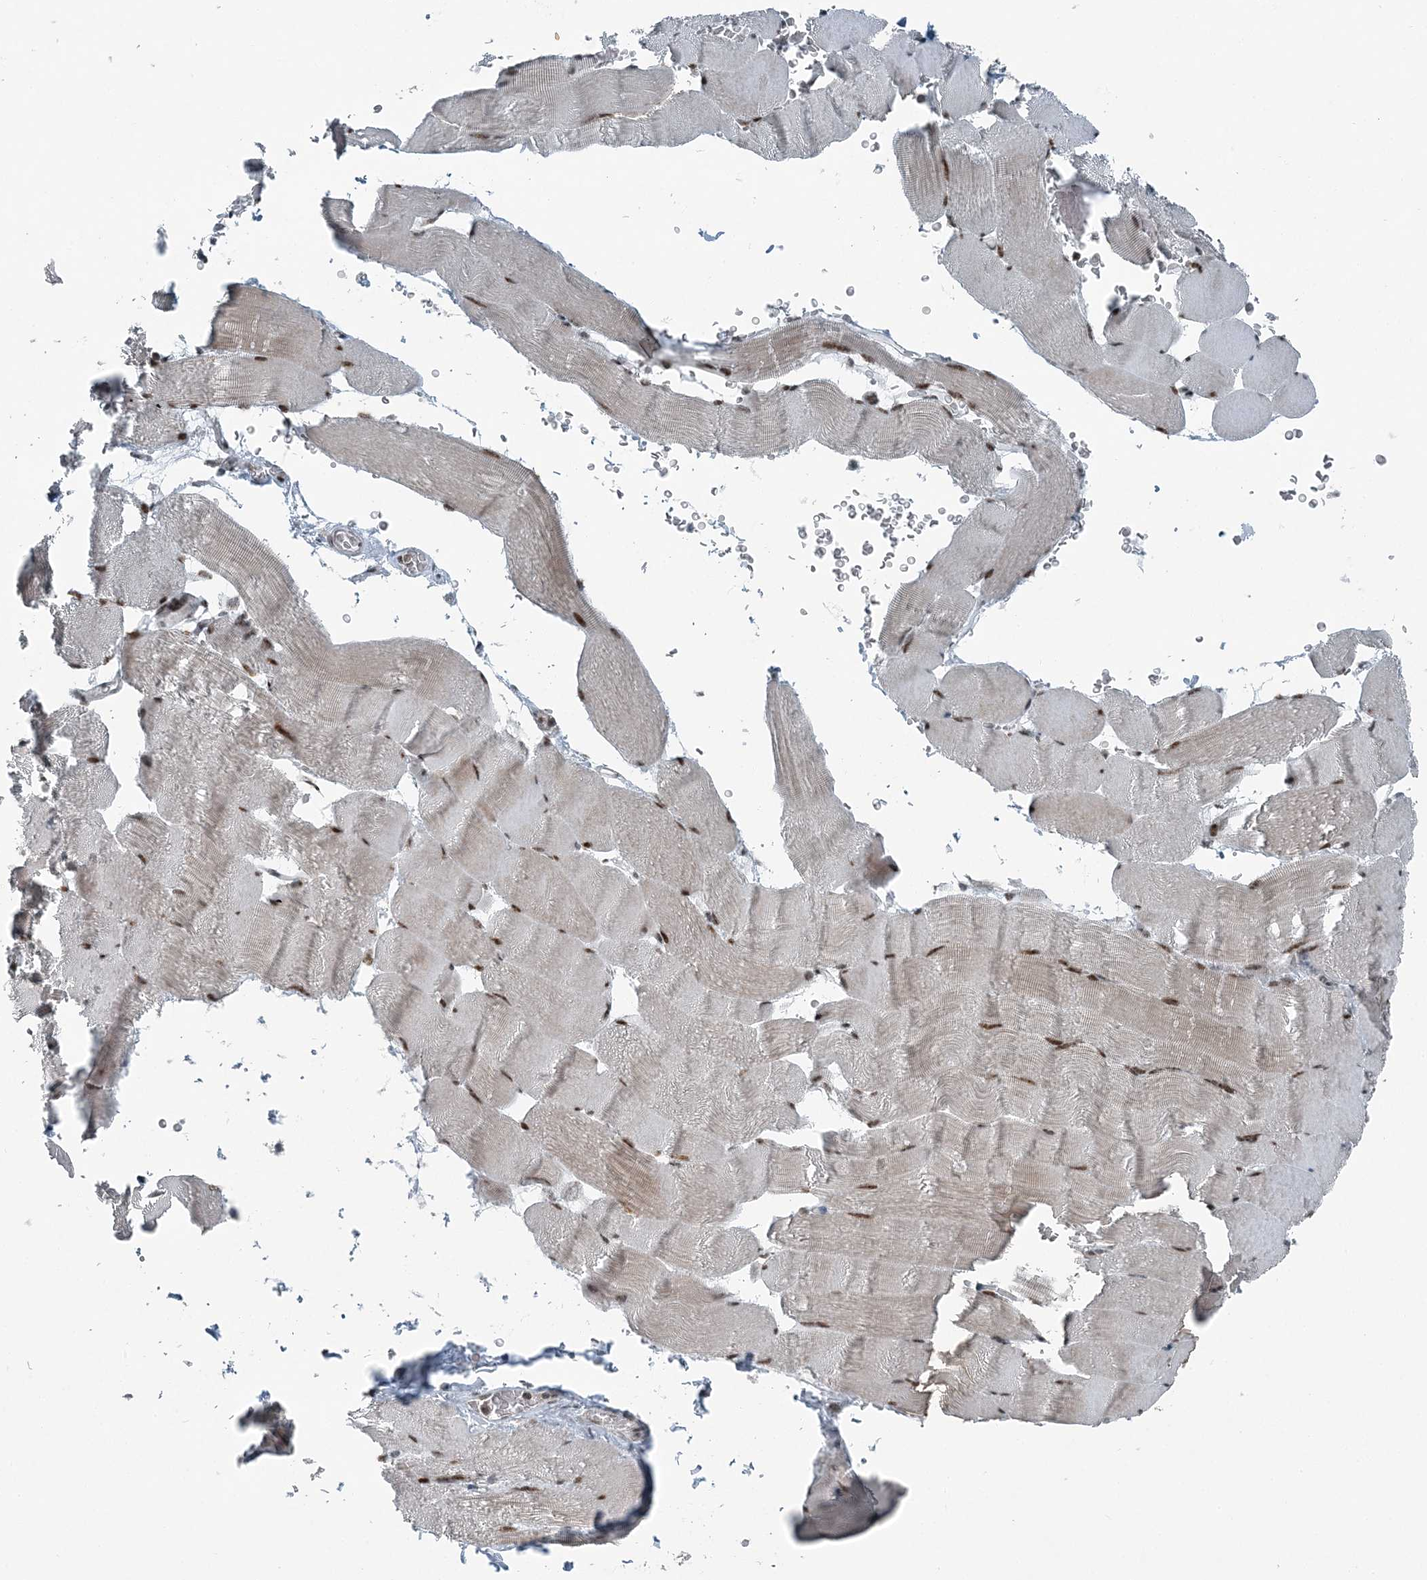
{"staining": {"intensity": "moderate", "quantity": ">75%", "location": "nuclear"}, "tissue": "skeletal muscle", "cell_type": "Myocytes", "image_type": "normal", "snomed": [{"axis": "morphology", "description": "Normal tissue, NOS"}, {"axis": "topography", "description": "Skeletal muscle"}], "caption": "Skeletal muscle stained with DAB IHC exhibits medium levels of moderate nuclear staining in approximately >75% of myocytes. Using DAB (brown) and hematoxylin (blue) stains, captured at high magnification using brightfield microscopy.", "gene": "YTHDC1", "patient": {"sex": "male", "age": 62}}